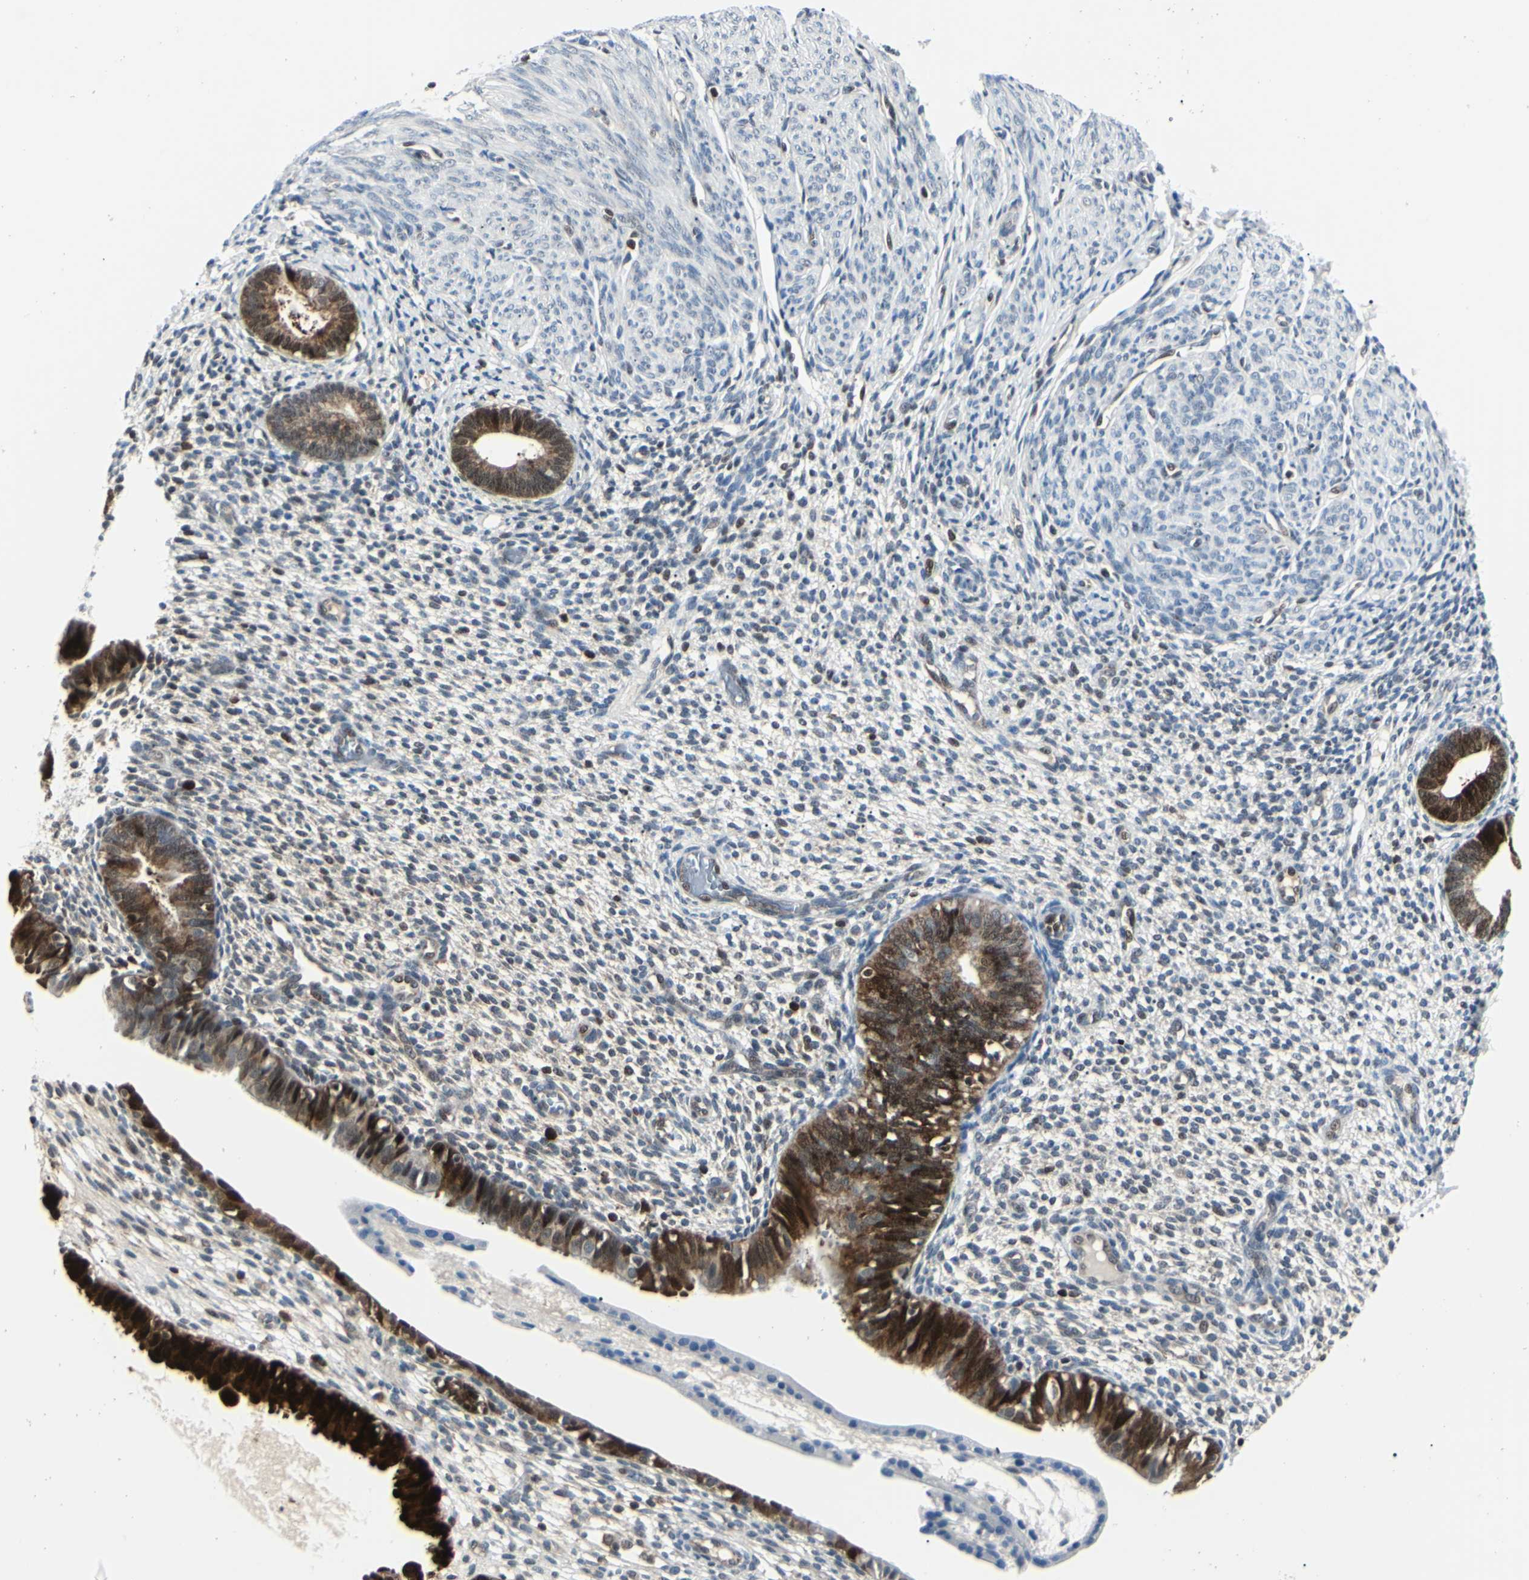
{"staining": {"intensity": "weak", "quantity": "<25%", "location": "cytoplasmic/membranous"}, "tissue": "endometrium", "cell_type": "Cells in endometrial stroma", "image_type": "normal", "snomed": [{"axis": "morphology", "description": "Normal tissue, NOS"}, {"axis": "topography", "description": "Endometrium"}], "caption": "High power microscopy image of an immunohistochemistry (IHC) micrograph of benign endometrium, revealing no significant expression in cells in endometrial stroma.", "gene": "PGK1", "patient": {"sex": "female", "age": 61}}